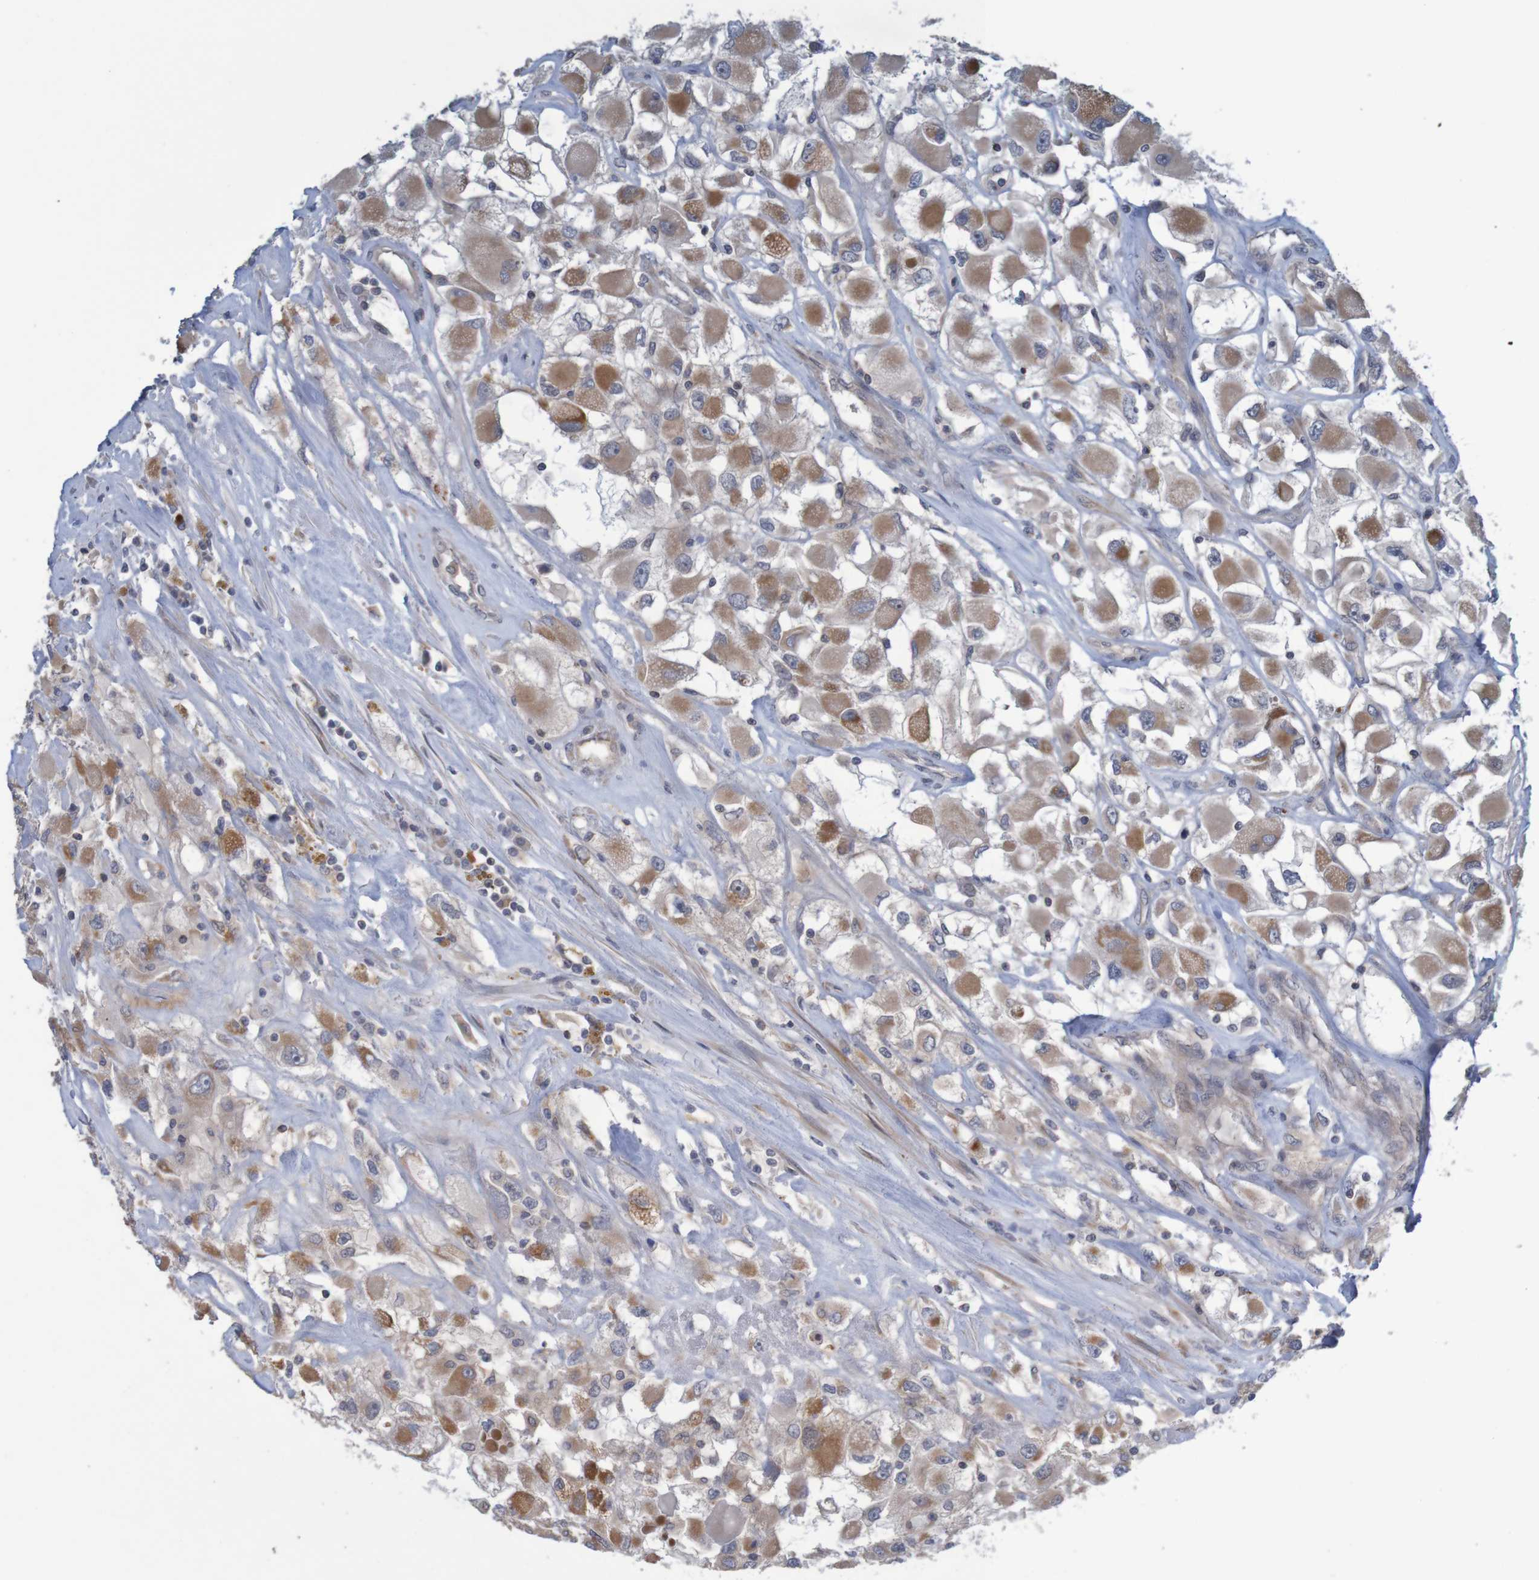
{"staining": {"intensity": "moderate", "quantity": "<25%", "location": "cytoplasmic/membranous"}, "tissue": "renal cancer", "cell_type": "Tumor cells", "image_type": "cancer", "snomed": [{"axis": "morphology", "description": "Adenocarcinoma, NOS"}, {"axis": "topography", "description": "Kidney"}], "caption": "Tumor cells exhibit moderate cytoplasmic/membranous staining in about <25% of cells in renal adenocarcinoma.", "gene": "ANKK1", "patient": {"sex": "female", "age": 52}}